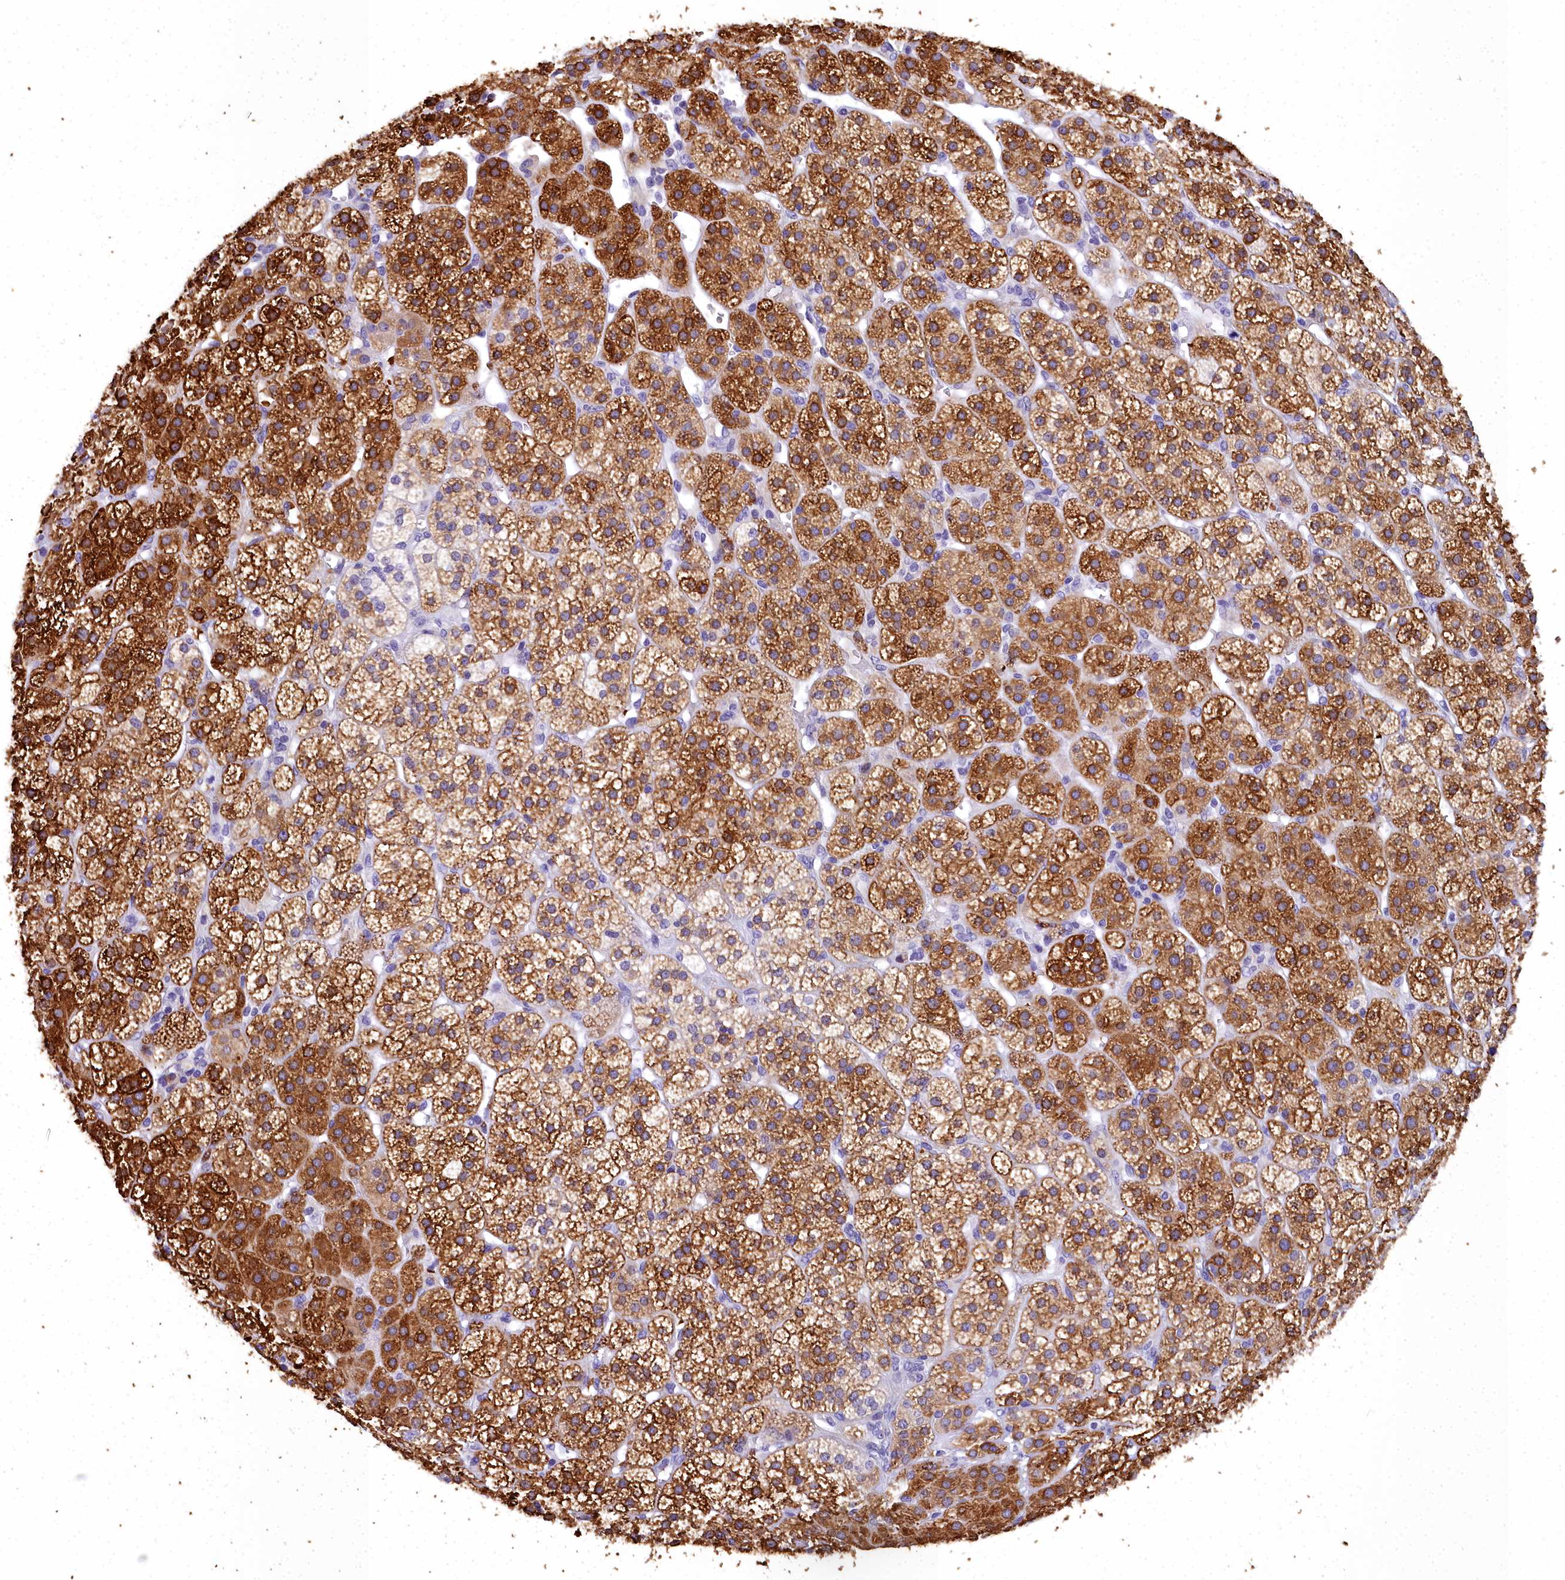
{"staining": {"intensity": "strong", "quantity": "25%-75%", "location": "cytoplasmic/membranous"}, "tissue": "adrenal gland", "cell_type": "Glandular cells", "image_type": "normal", "snomed": [{"axis": "morphology", "description": "Normal tissue, NOS"}, {"axis": "topography", "description": "Adrenal gland"}], "caption": "Glandular cells demonstrate strong cytoplasmic/membranous expression in approximately 25%-75% of cells in normal adrenal gland.", "gene": "TIMM22", "patient": {"sex": "female", "age": 70}}